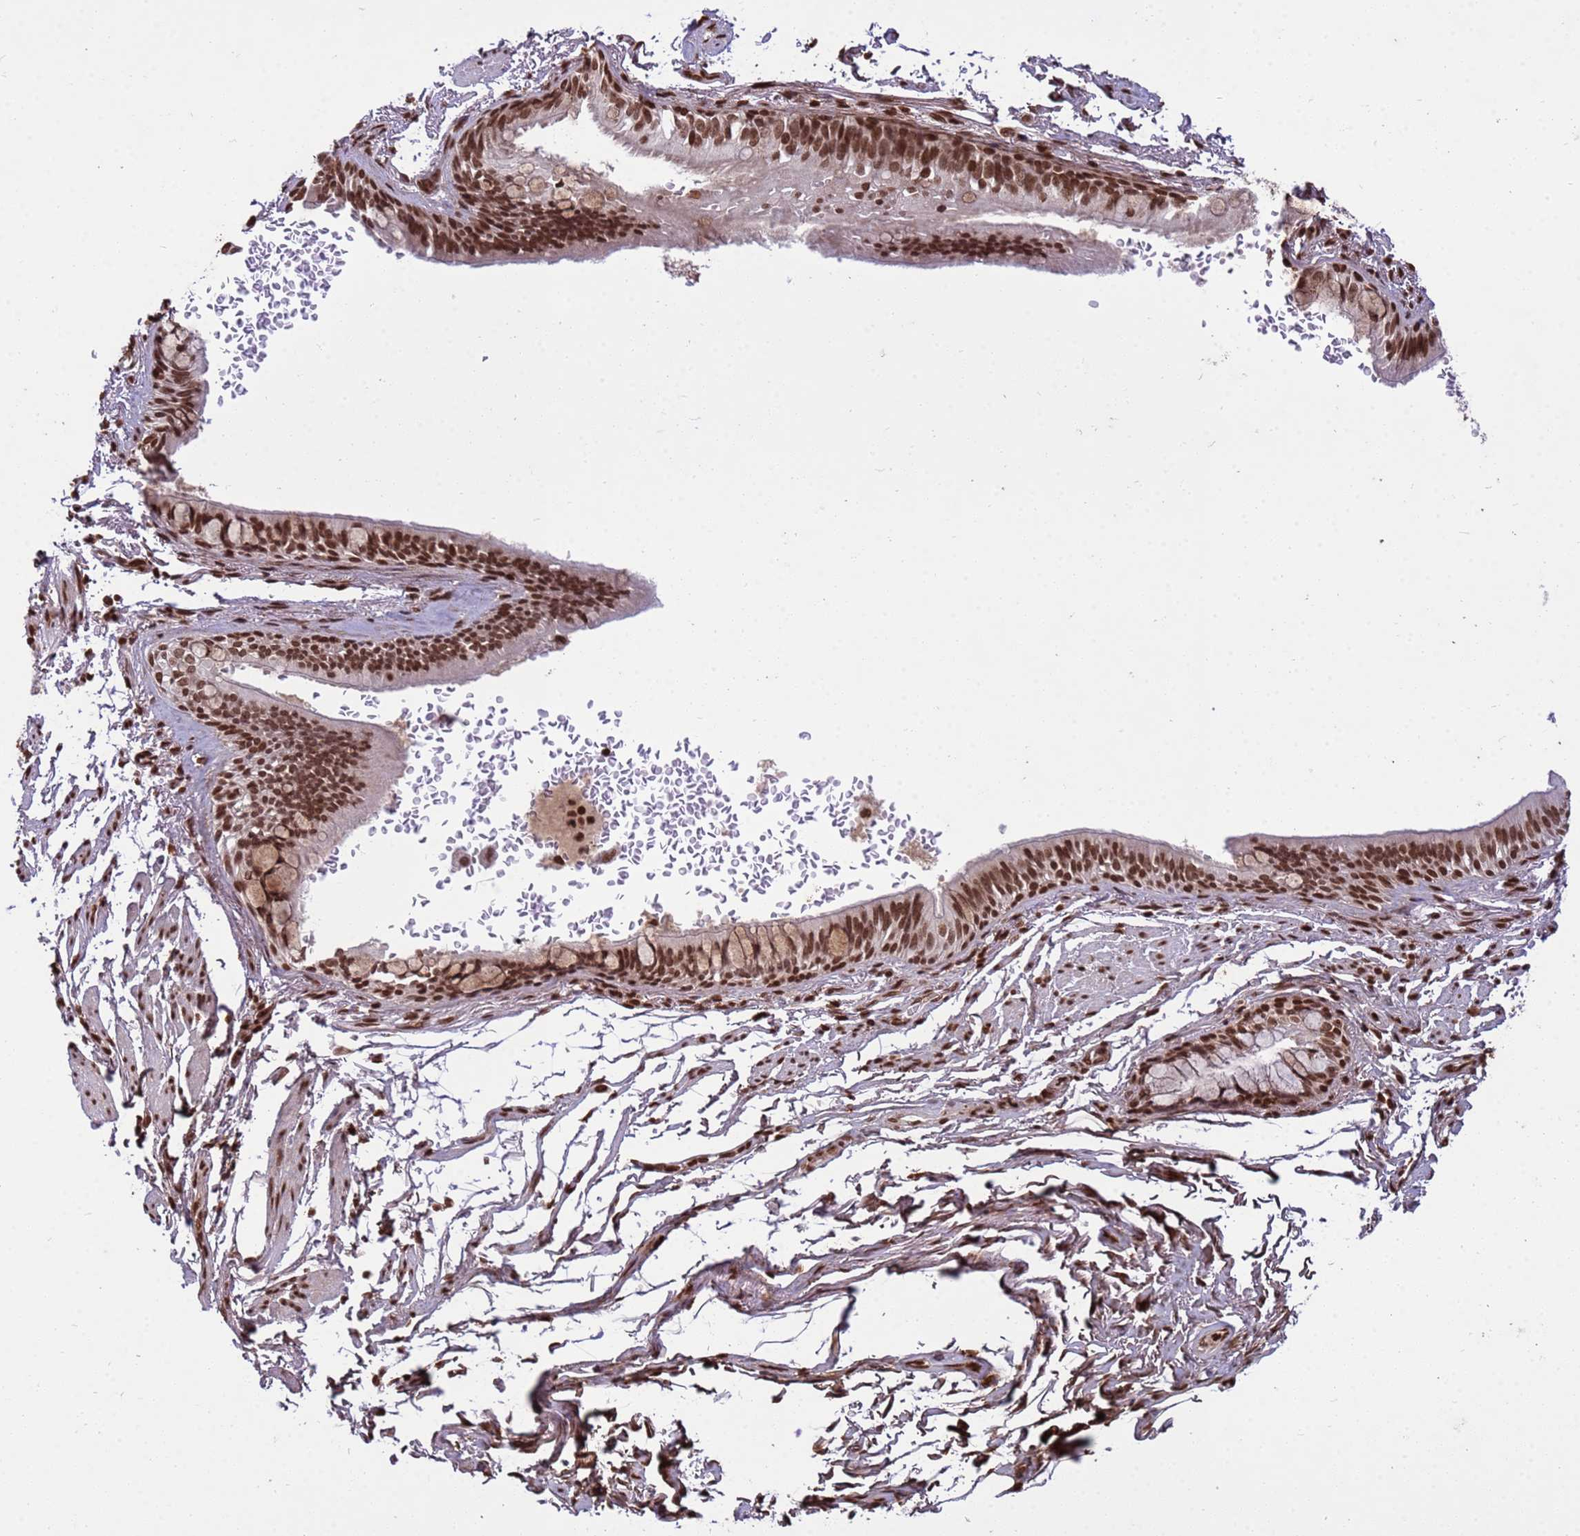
{"staining": {"intensity": "strong", "quantity": ">75%", "location": "nuclear"}, "tissue": "bronchus", "cell_type": "Respiratory epithelial cells", "image_type": "normal", "snomed": [{"axis": "morphology", "description": "Normal tissue, NOS"}, {"axis": "topography", "description": "Bronchus"}], "caption": "Unremarkable bronchus demonstrates strong nuclear staining in approximately >75% of respiratory epithelial cells.", "gene": "H3", "patient": {"sex": "male", "age": 70}}